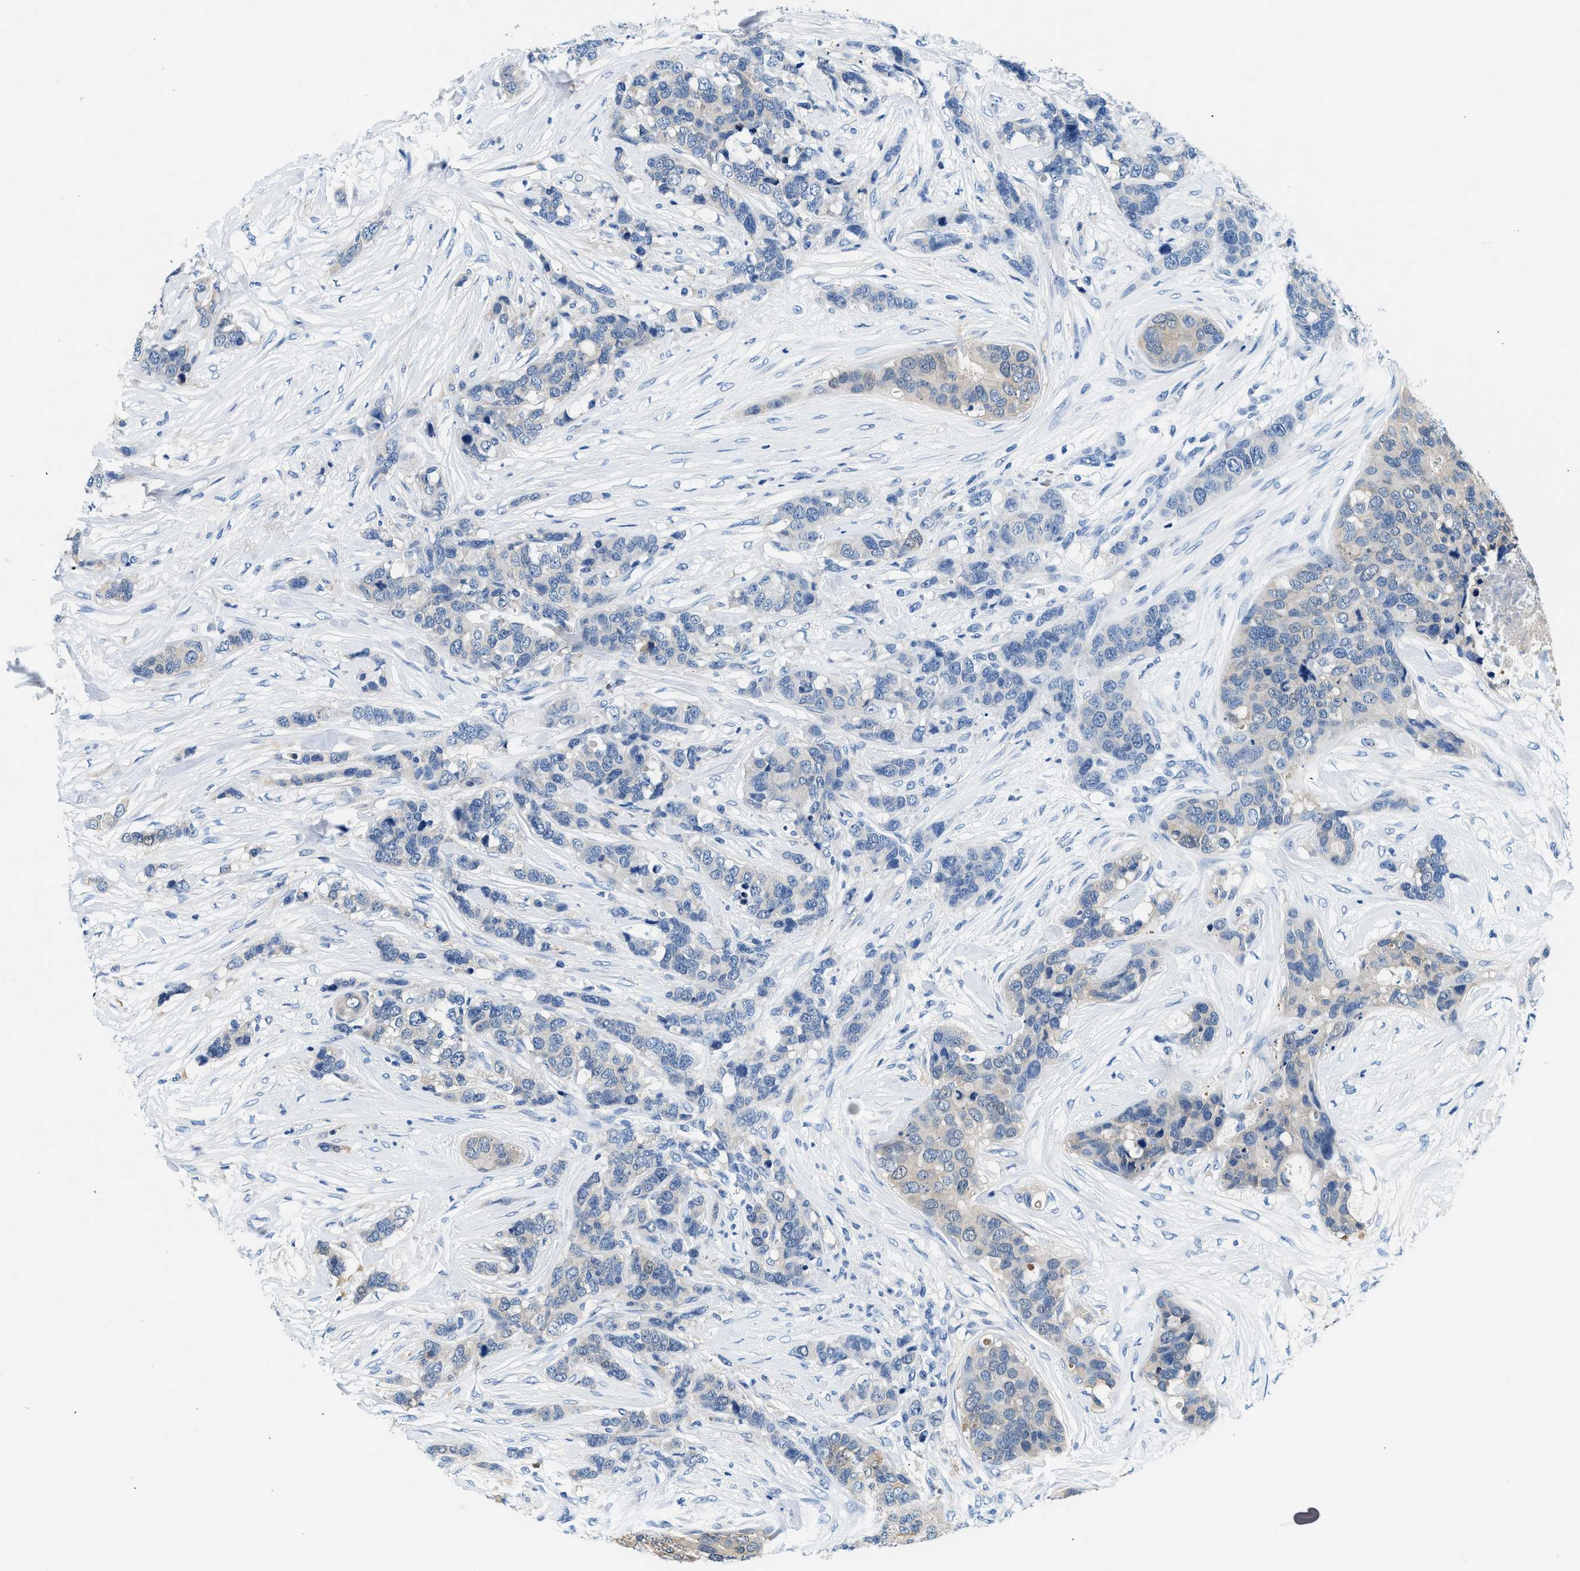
{"staining": {"intensity": "negative", "quantity": "none", "location": "none"}, "tissue": "breast cancer", "cell_type": "Tumor cells", "image_type": "cancer", "snomed": [{"axis": "morphology", "description": "Lobular carcinoma"}, {"axis": "topography", "description": "Breast"}], "caption": "A high-resolution image shows immunohistochemistry (IHC) staining of breast cancer (lobular carcinoma), which demonstrates no significant expression in tumor cells.", "gene": "FADS6", "patient": {"sex": "female", "age": 59}}